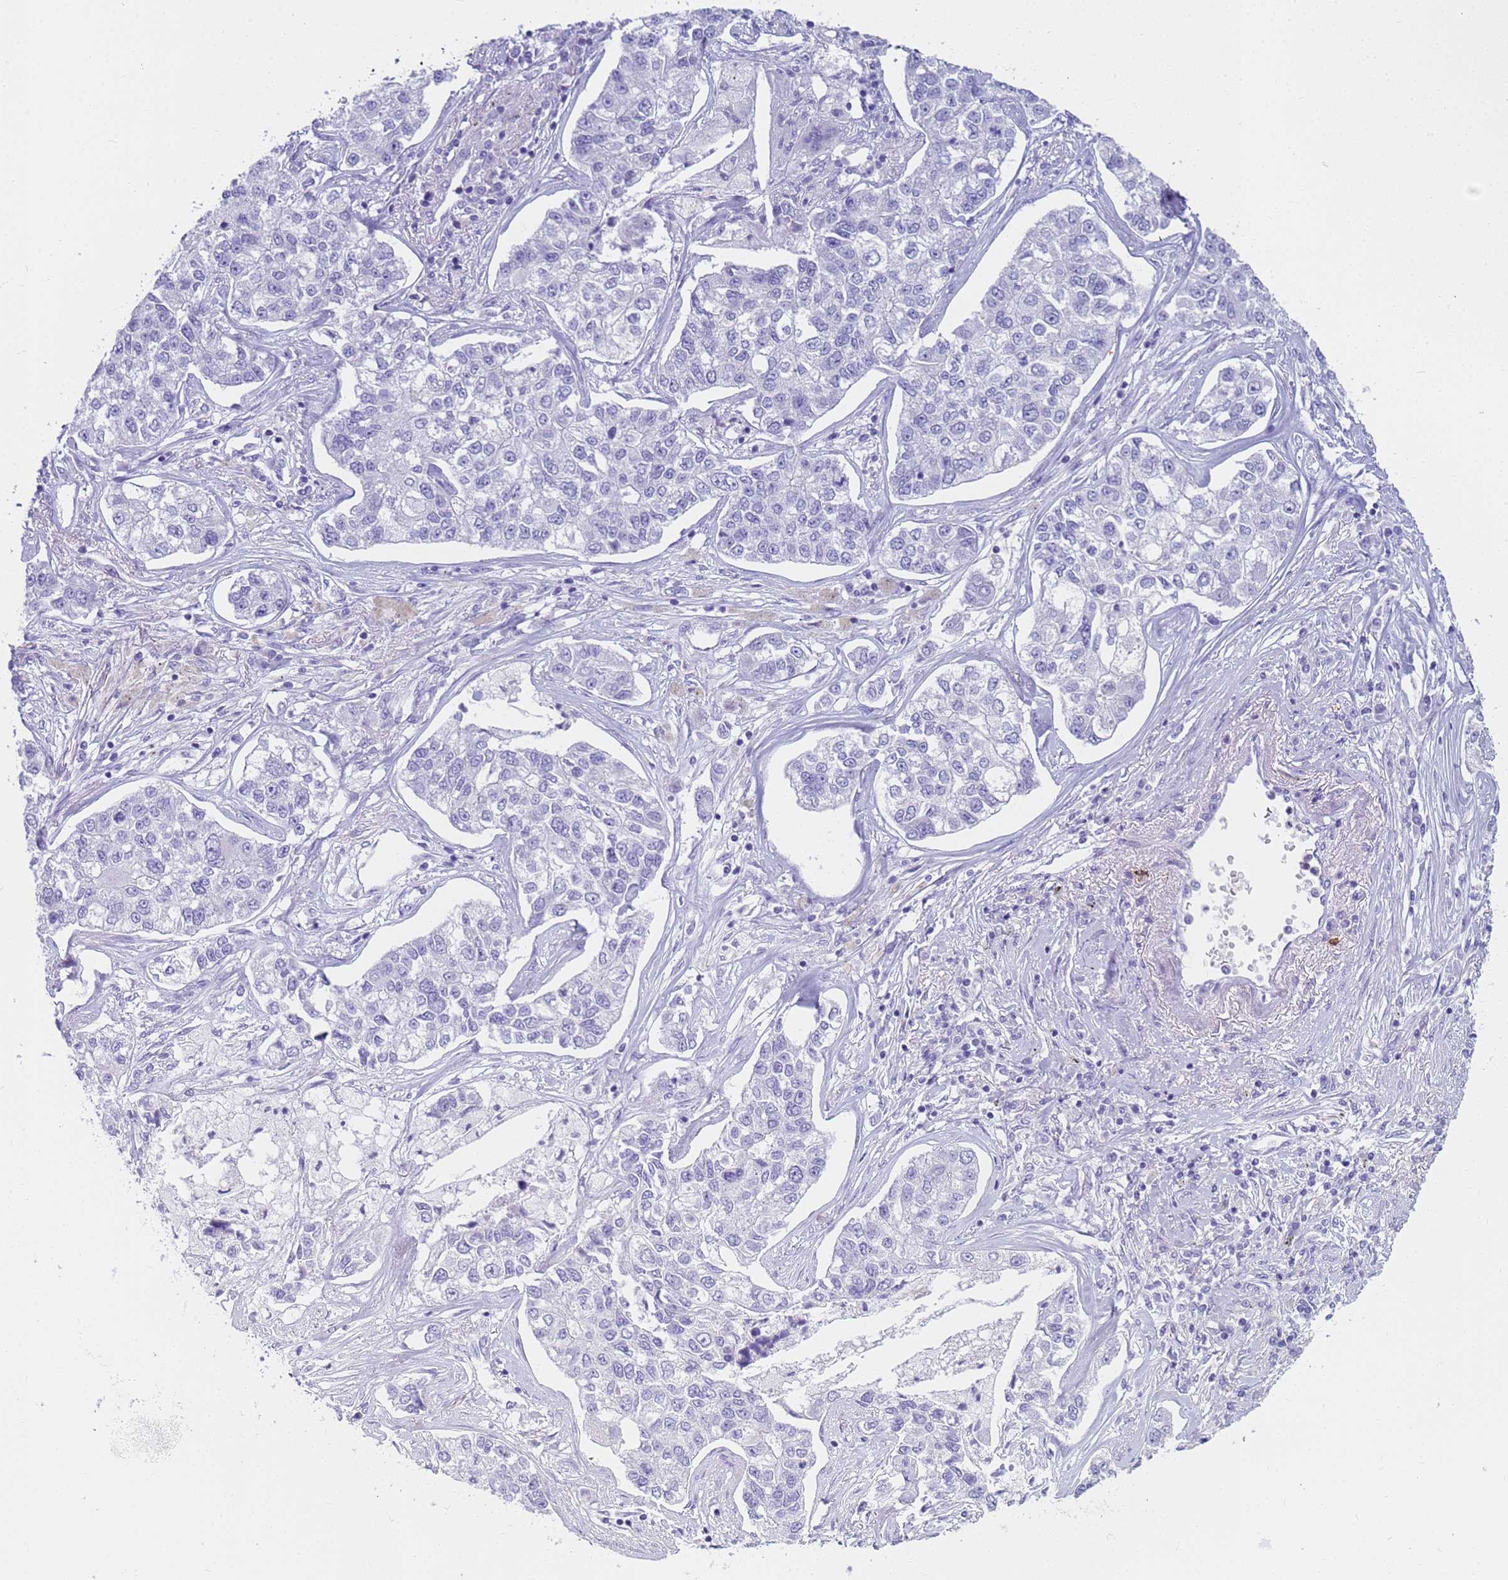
{"staining": {"intensity": "negative", "quantity": "none", "location": "none"}, "tissue": "lung cancer", "cell_type": "Tumor cells", "image_type": "cancer", "snomed": [{"axis": "morphology", "description": "Adenocarcinoma, NOS"}, {"axis": "topography", "description": "Lung"}], "caption": "Tumor cells show no significant protein positivity in lung adenocarcinoma.", "gene": "RNASE2", "patient": {"sex": "male", "age": 49}}